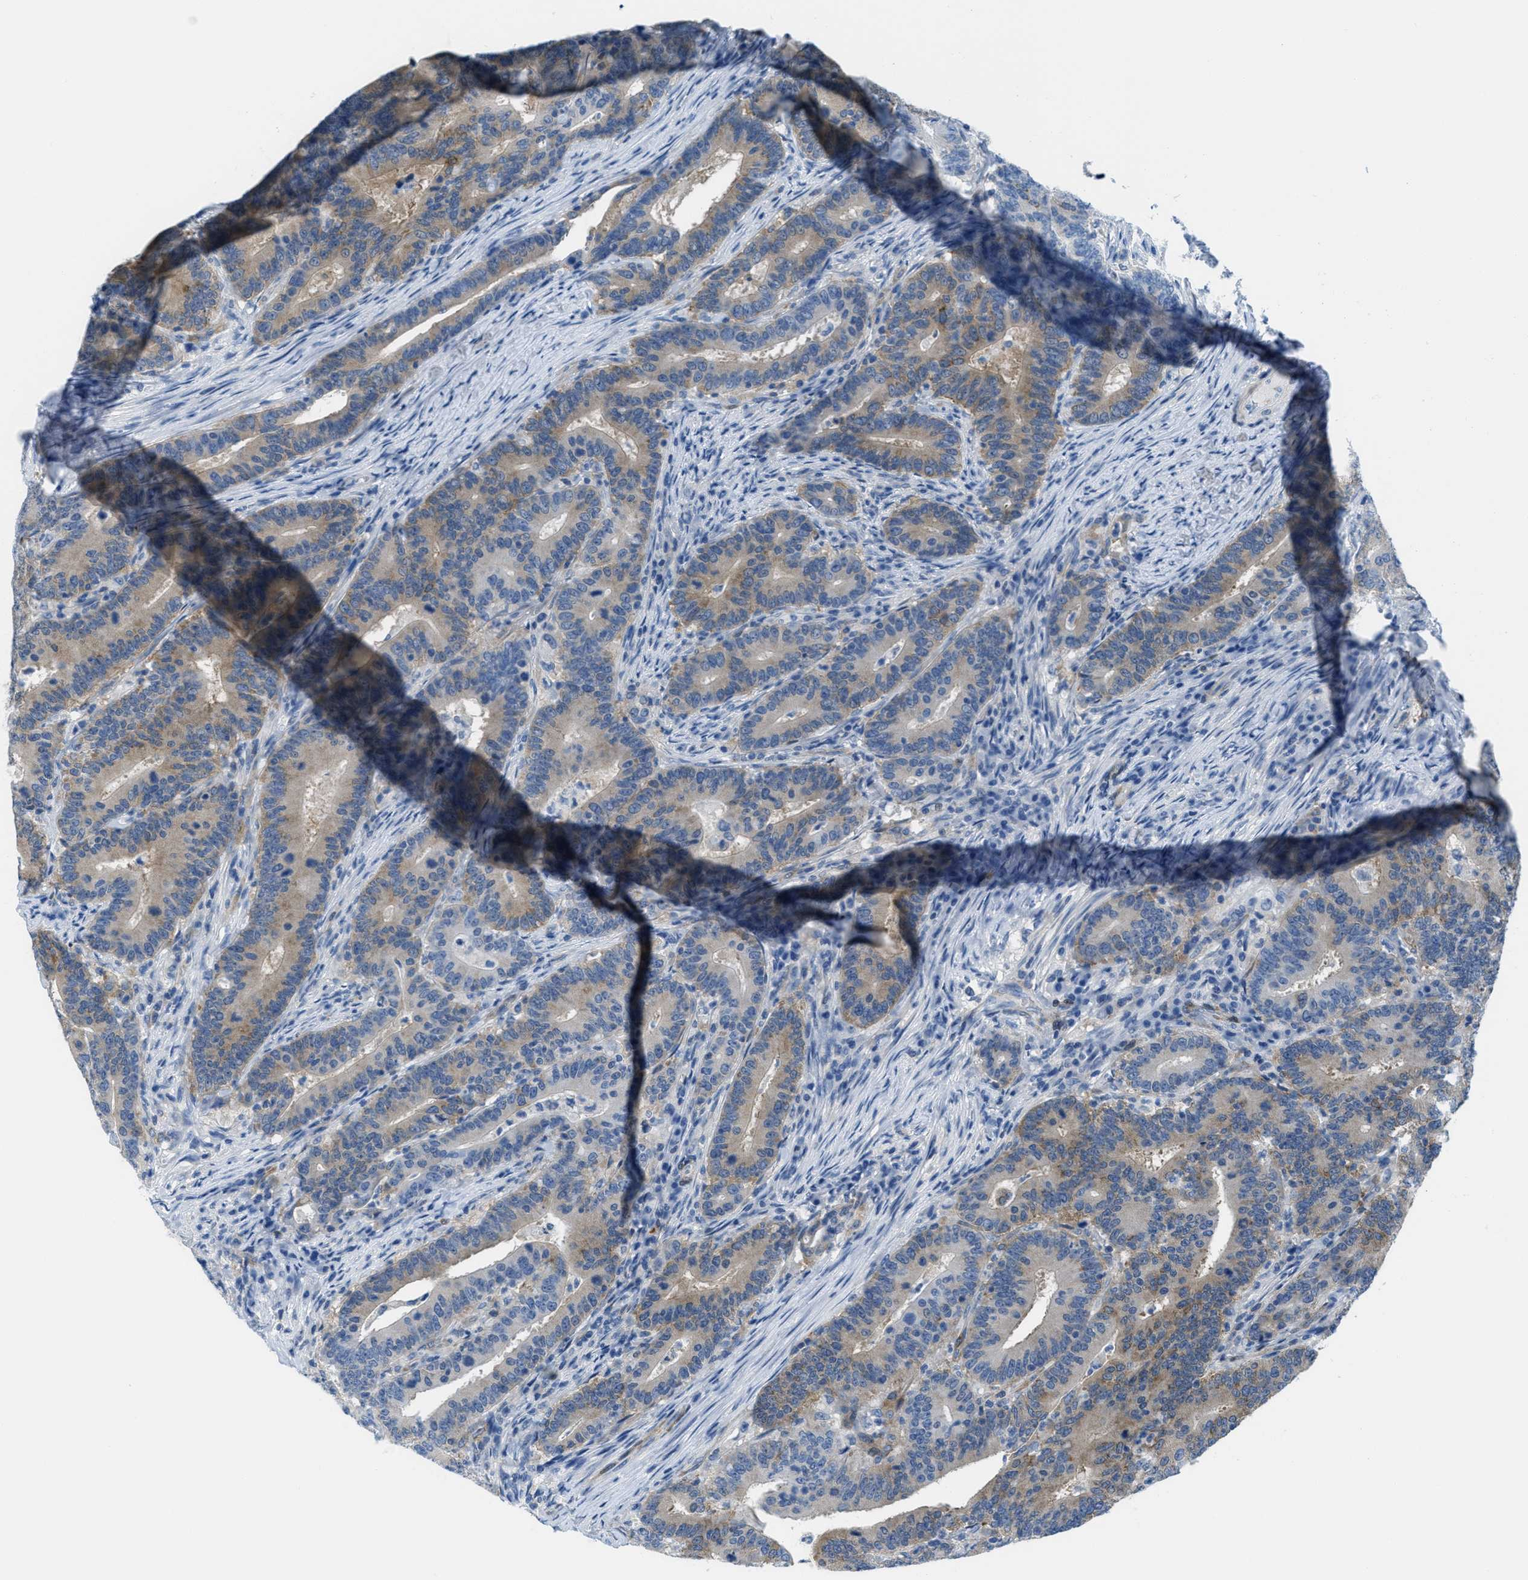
{"staining": {"intensity": "weak", "quantity": "25%-75%", "location": "cytoplasmic/membranous"}, "tissue": "colorectal cancer", "cell_type": "Tumor cells", "image_type": "cancer", "snomed": [{"axis": "morphology", "description": "Adenocarcinoma, NOS"}, {"axis": "topography", "description": "Colon"}], "caption": "The image demonstrates immunohistochemical staining of colorectal cancer (adenocarcinoma). There is weak cytoplasmic/membranous positivity is identified in approximately 25%-75% of tumor cells.", "gene": "MAPRE2", "patient": {"sex": "female", "age": 66}}